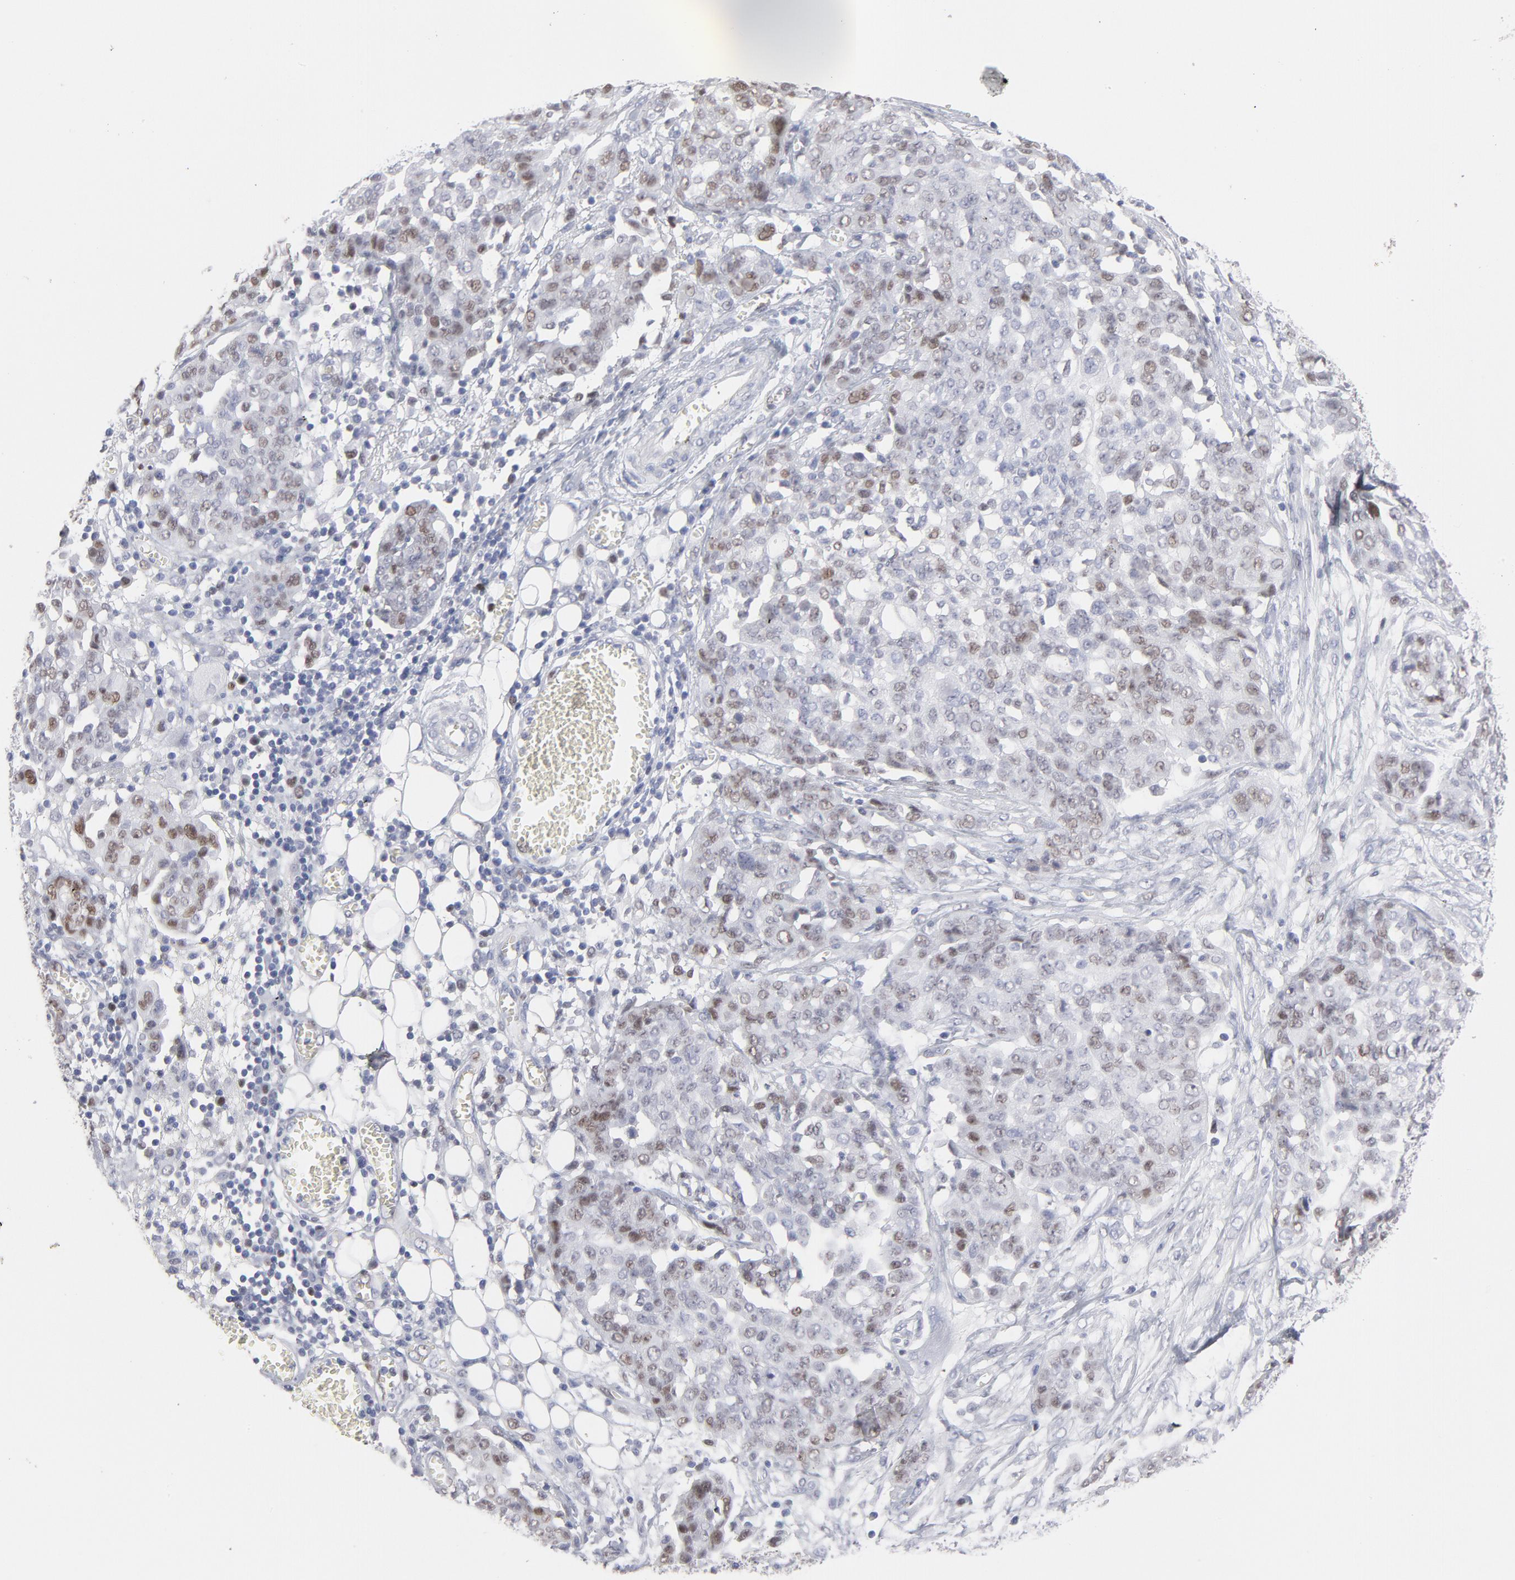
{"staining": {"intensity": "moderate", "quantity": "25%-75%", "location": "nuclear"}, "tissue": "ovarian cancer", "cell_type": "Tumor cells", "image_type": "cancer", "snomed": [{"axis": "morphology", "description": "Cystadenocarcinoma, serous, NOS"}, {"axis": "topography", "description": "Soft tissue"}, {"axis": "topography", "description": "Ovary"}], "caption": "Ovarian serous cystadenocarcinoma was stained to show a protein in brown. There is medium levels of moderate nuclear positivity in approximately 25%-75% of tumor cells. The staining is performed using DAB brown chromogen to label protein expression. The nuclei are counter-stained blue using hematoxylin.", "gene": "MCM7", "patient": {"sex": "female", "age": 57}}